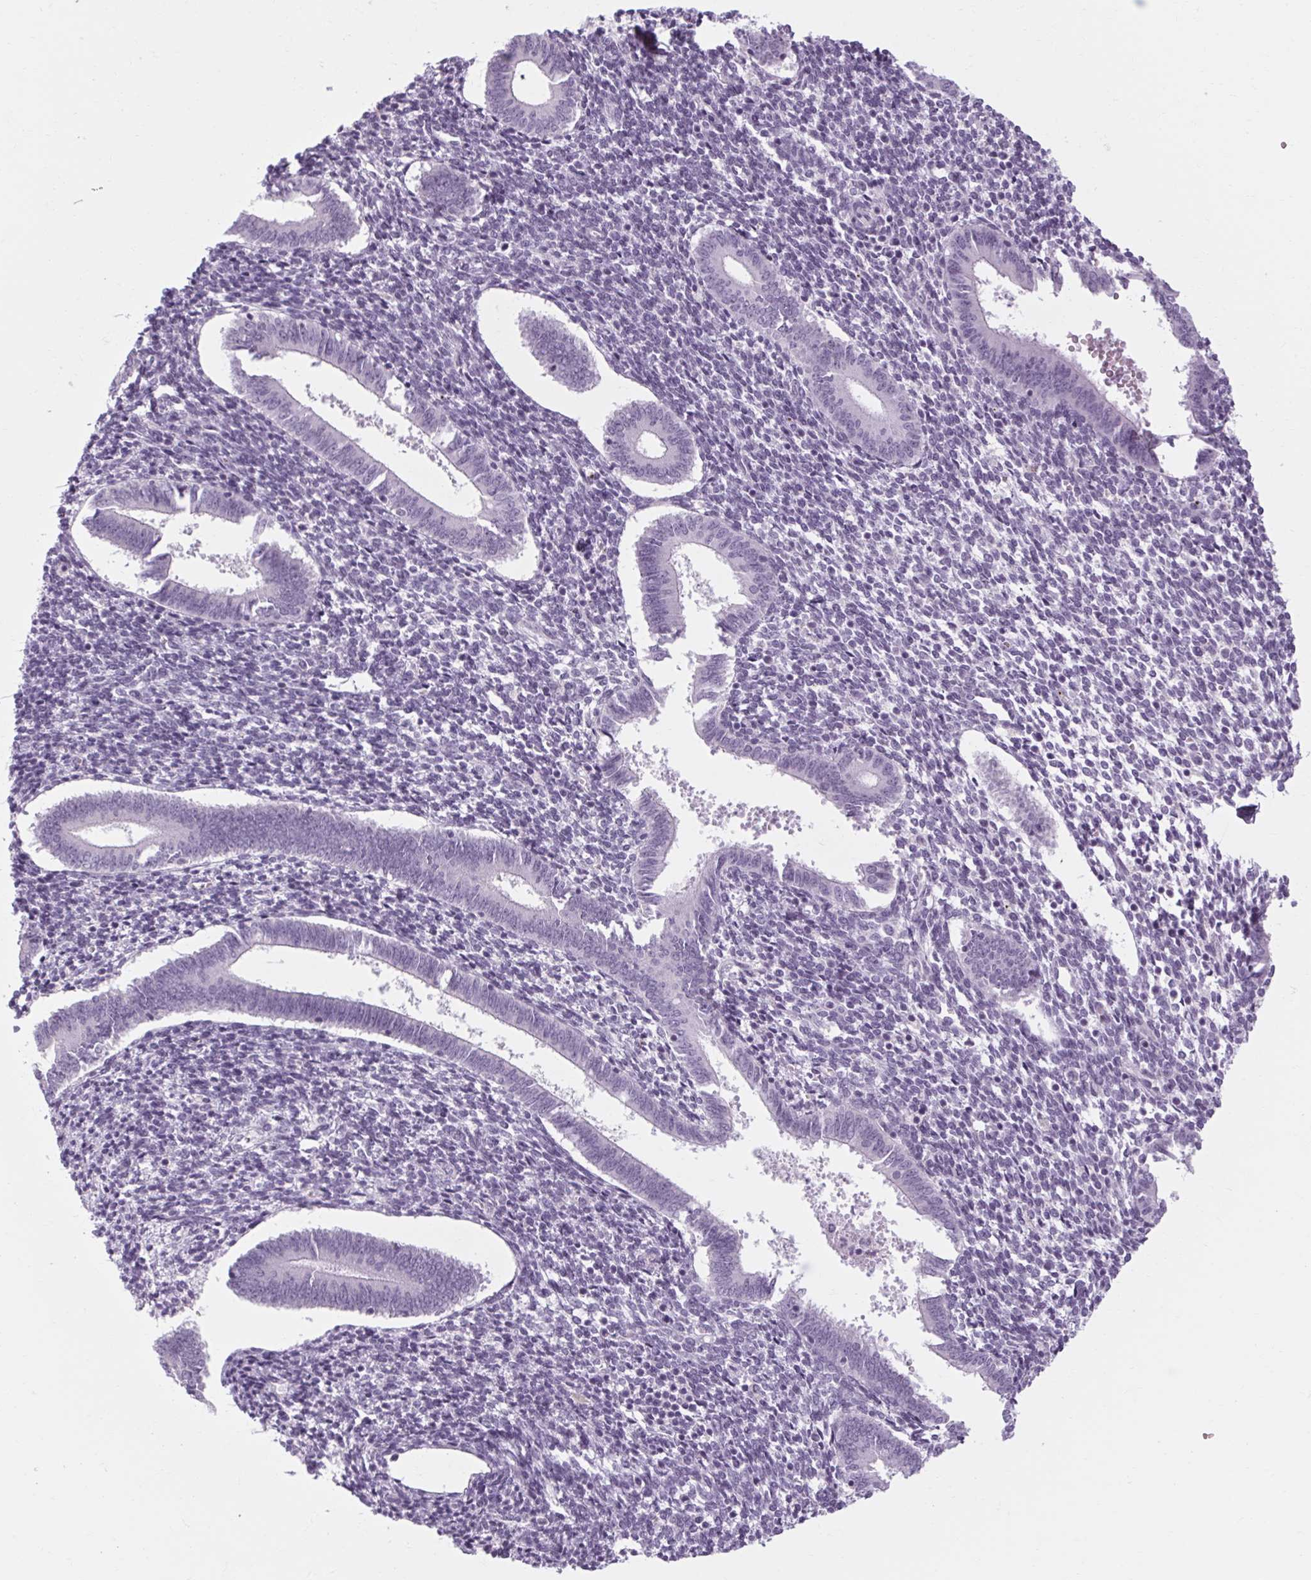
{"staining": {"intensity": "negative", "quantity": "none", "location": "none"}, "tissue": "endometrium", "cell_type": "Cells in endometrial stroma", "image_type": "normal", "snomed": [{"axis": "morphology", "description": "Normal tissue, NOS"}, {"axis": "topography", "description": "Endometrium"}], "caption": "Immunohistochemistry (IHC) of benign human endometrium reveals no expression in cells in endometrial stroma. (DAB (3,3'-diaminobenzidine) immunohistochemistry (IHC) visualized using brightfield microscopy, high magnification).", "gene": "POMC", "patient": {"sex": "female", "age": 25}}